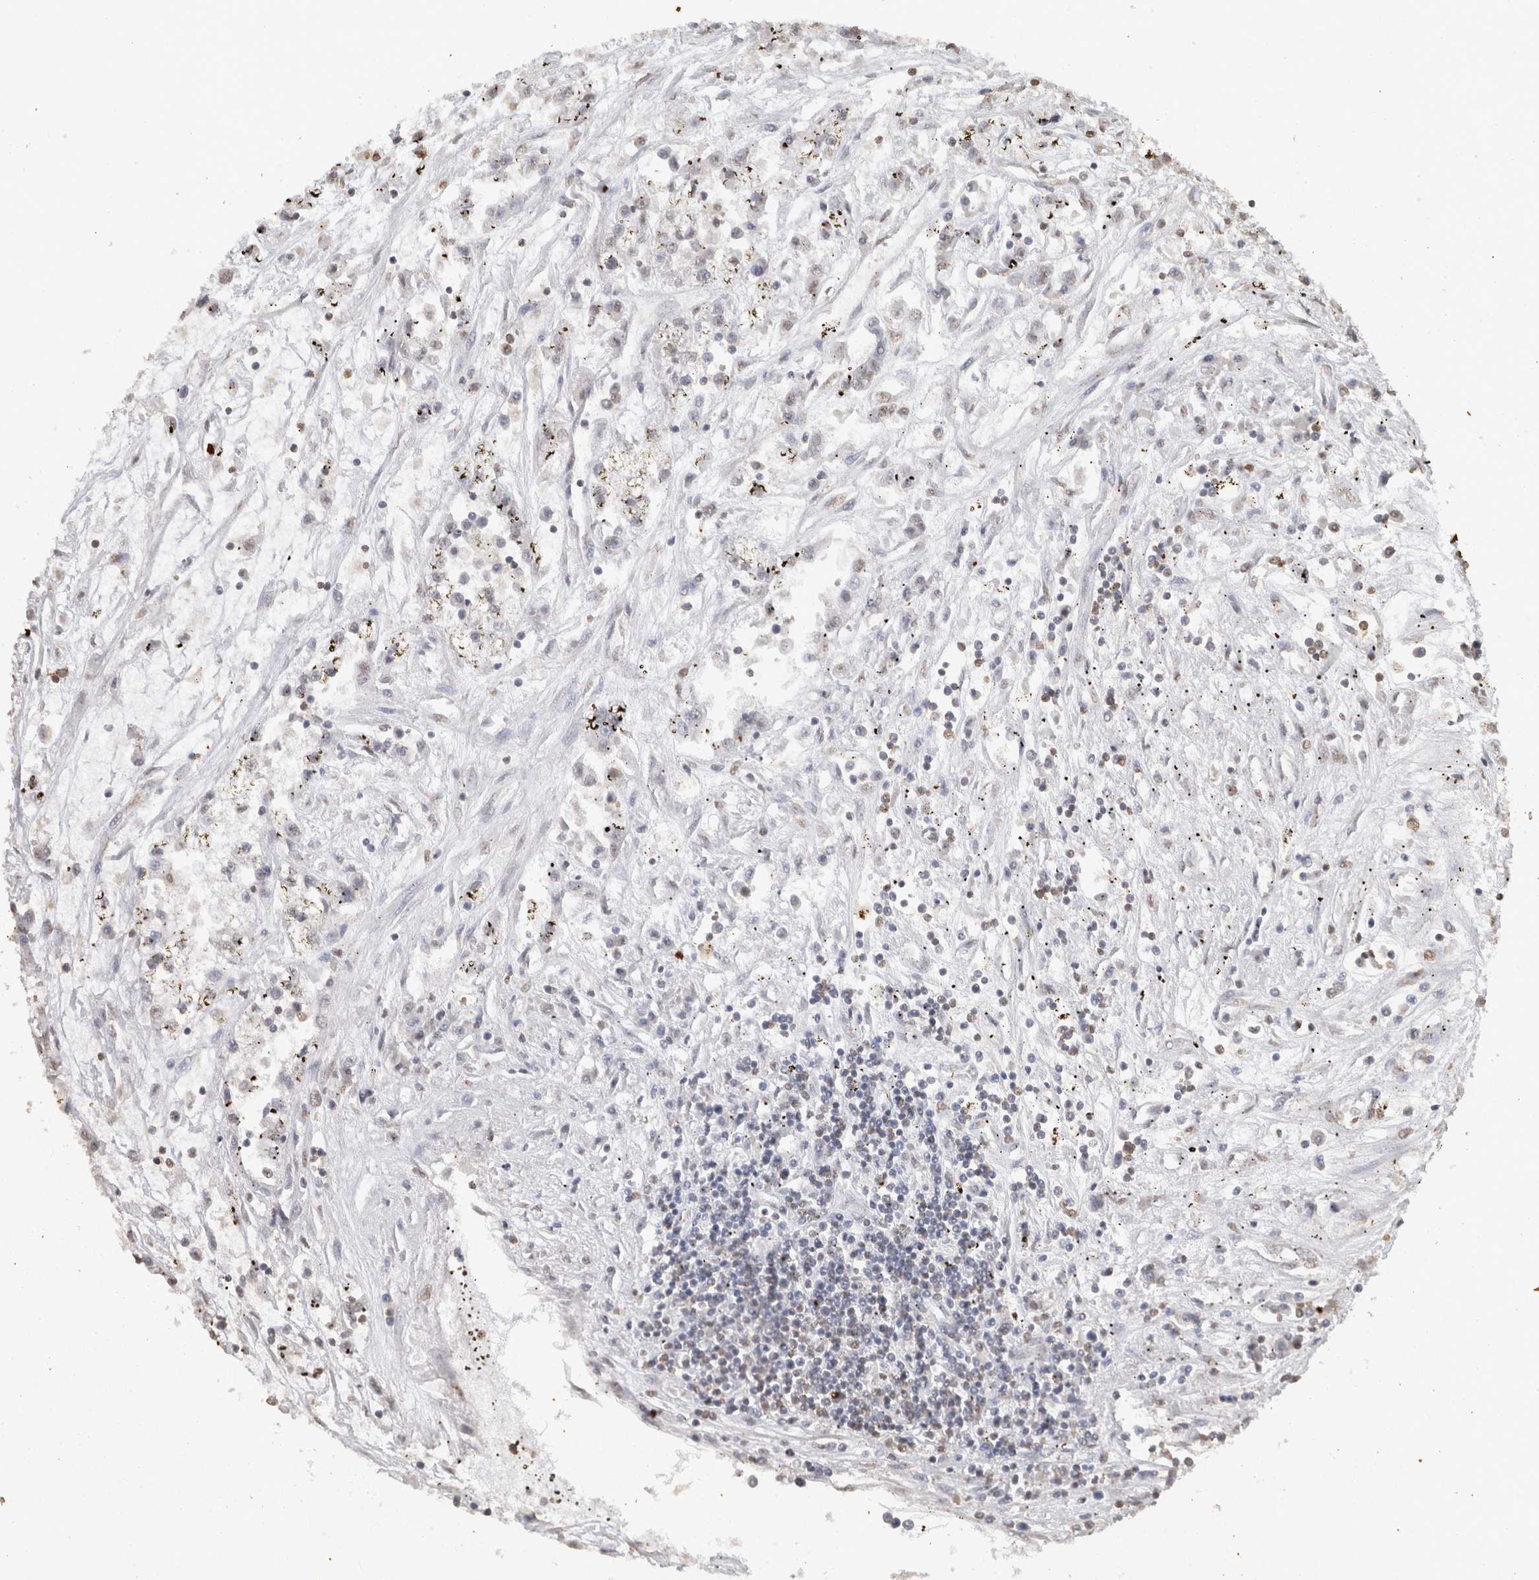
{"staining": {"intensity": "weak", "quantity": "25%-75%", "location": "nuclear"}, "tissue": "renal cancer", "cell_type": "Tumor cells", "image_type": "cancer", "snomed": [{"axis": "morphology", "description": "Adenocarcinoma, NOS"}, {"axis": "topography", "description": "Kidney"}], "caption": "Renal adenocarcinoma stained with a brown dye shows weak nuclear positive staining in about 25%-75% of tumor cells.", "gene": "HAND2", "patient": {"sex": "female", "age": 52}}